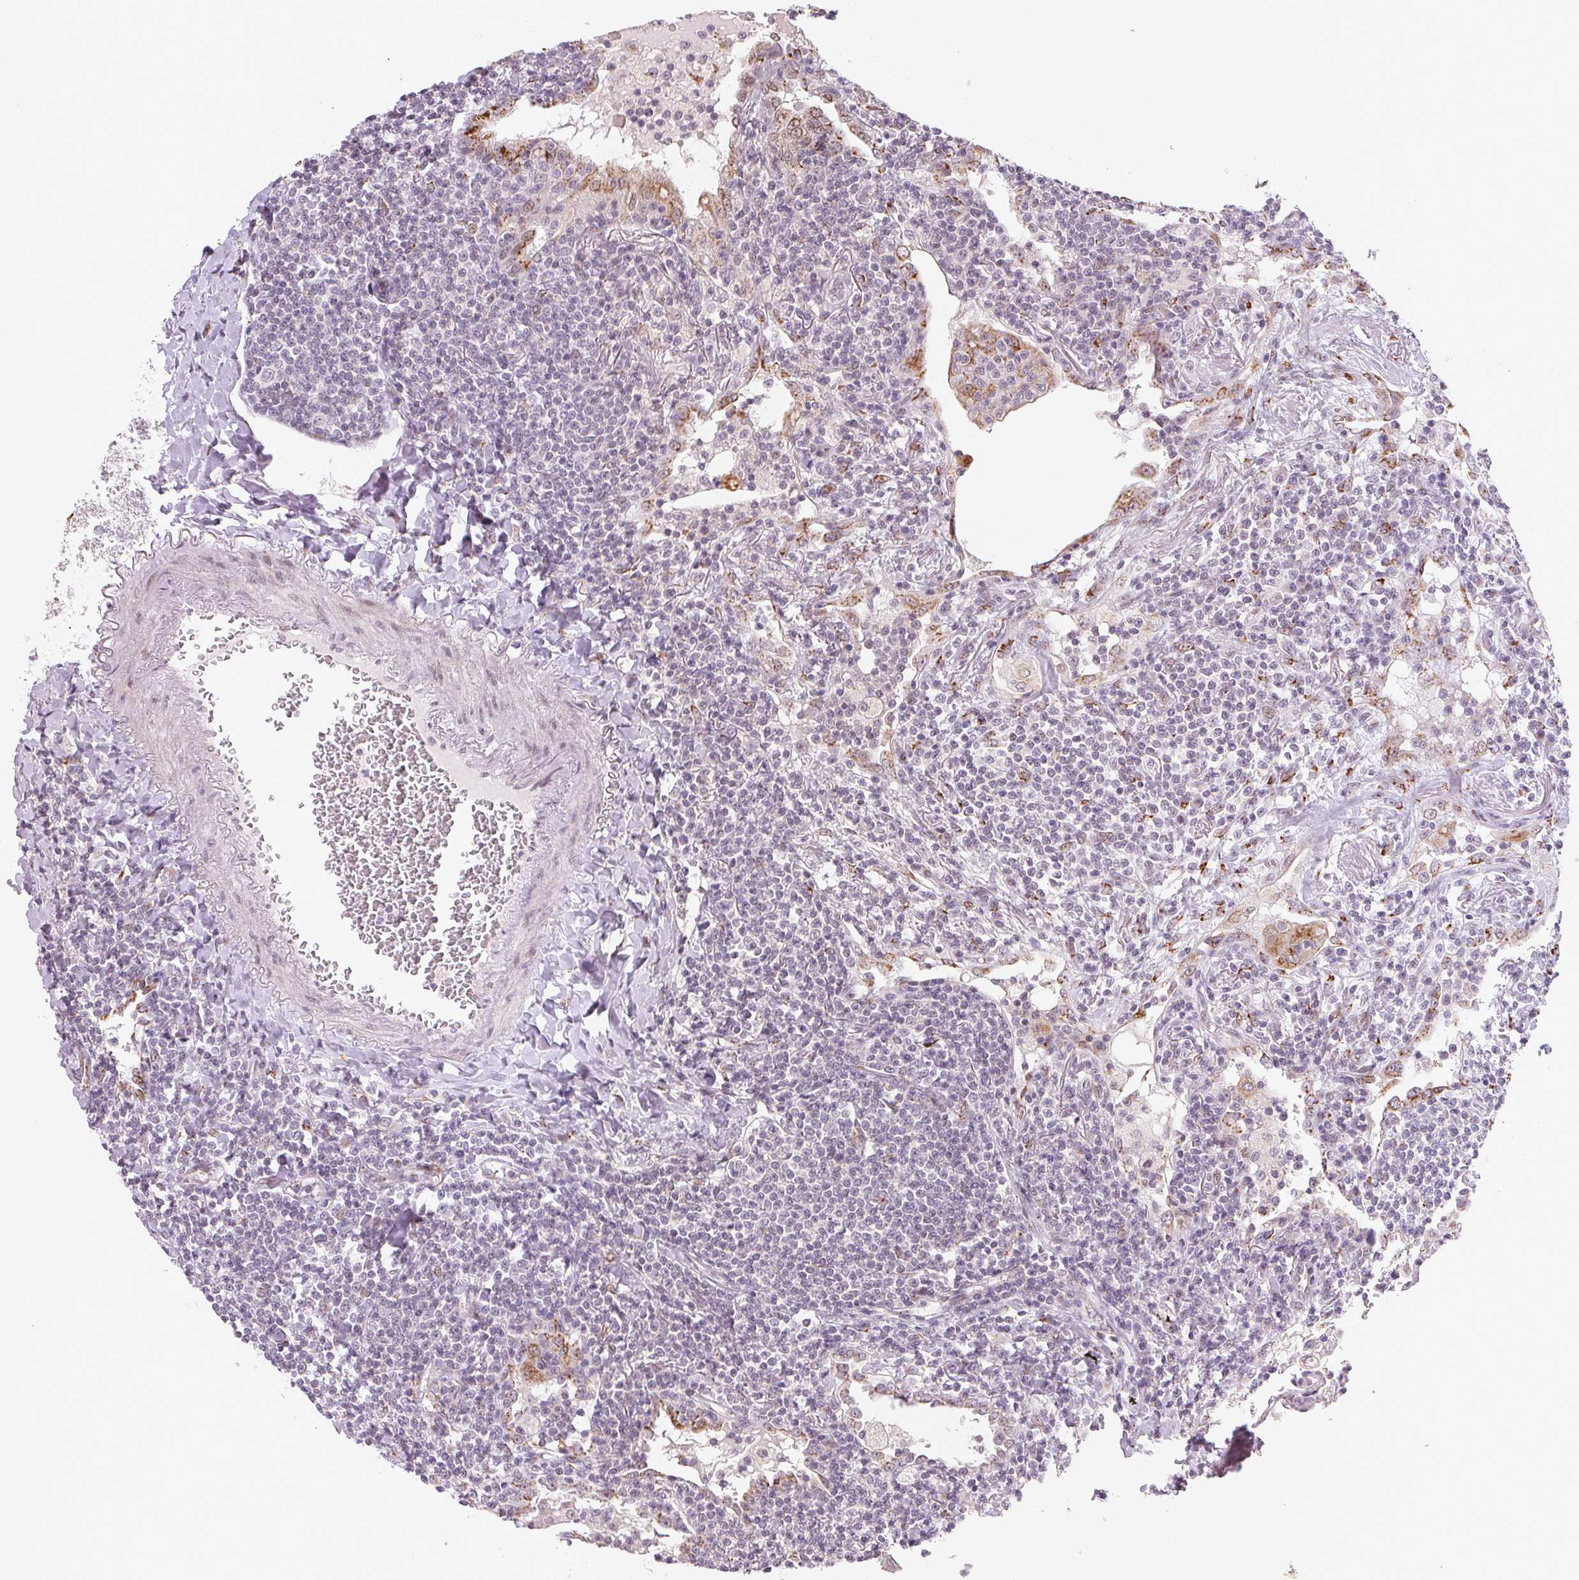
{"staining": {"intensity": "negative", "quantity": "none", "location": "none"}, "tissue": "lymphoma", "cell_type": "Tumor cells", "image_type": "cancer", "snomed": [{"axis": "morphology", "description": "Malignant lymphoma, non-Hodgkin's type, Low grade"}, {"axis": "topography", "description": "Lung"}], "caption": "Tumor cells are negative for brown protein staining in lymphoma.", "gene": "RAB22A", "patient": {"sex": "female", "age": 71}}